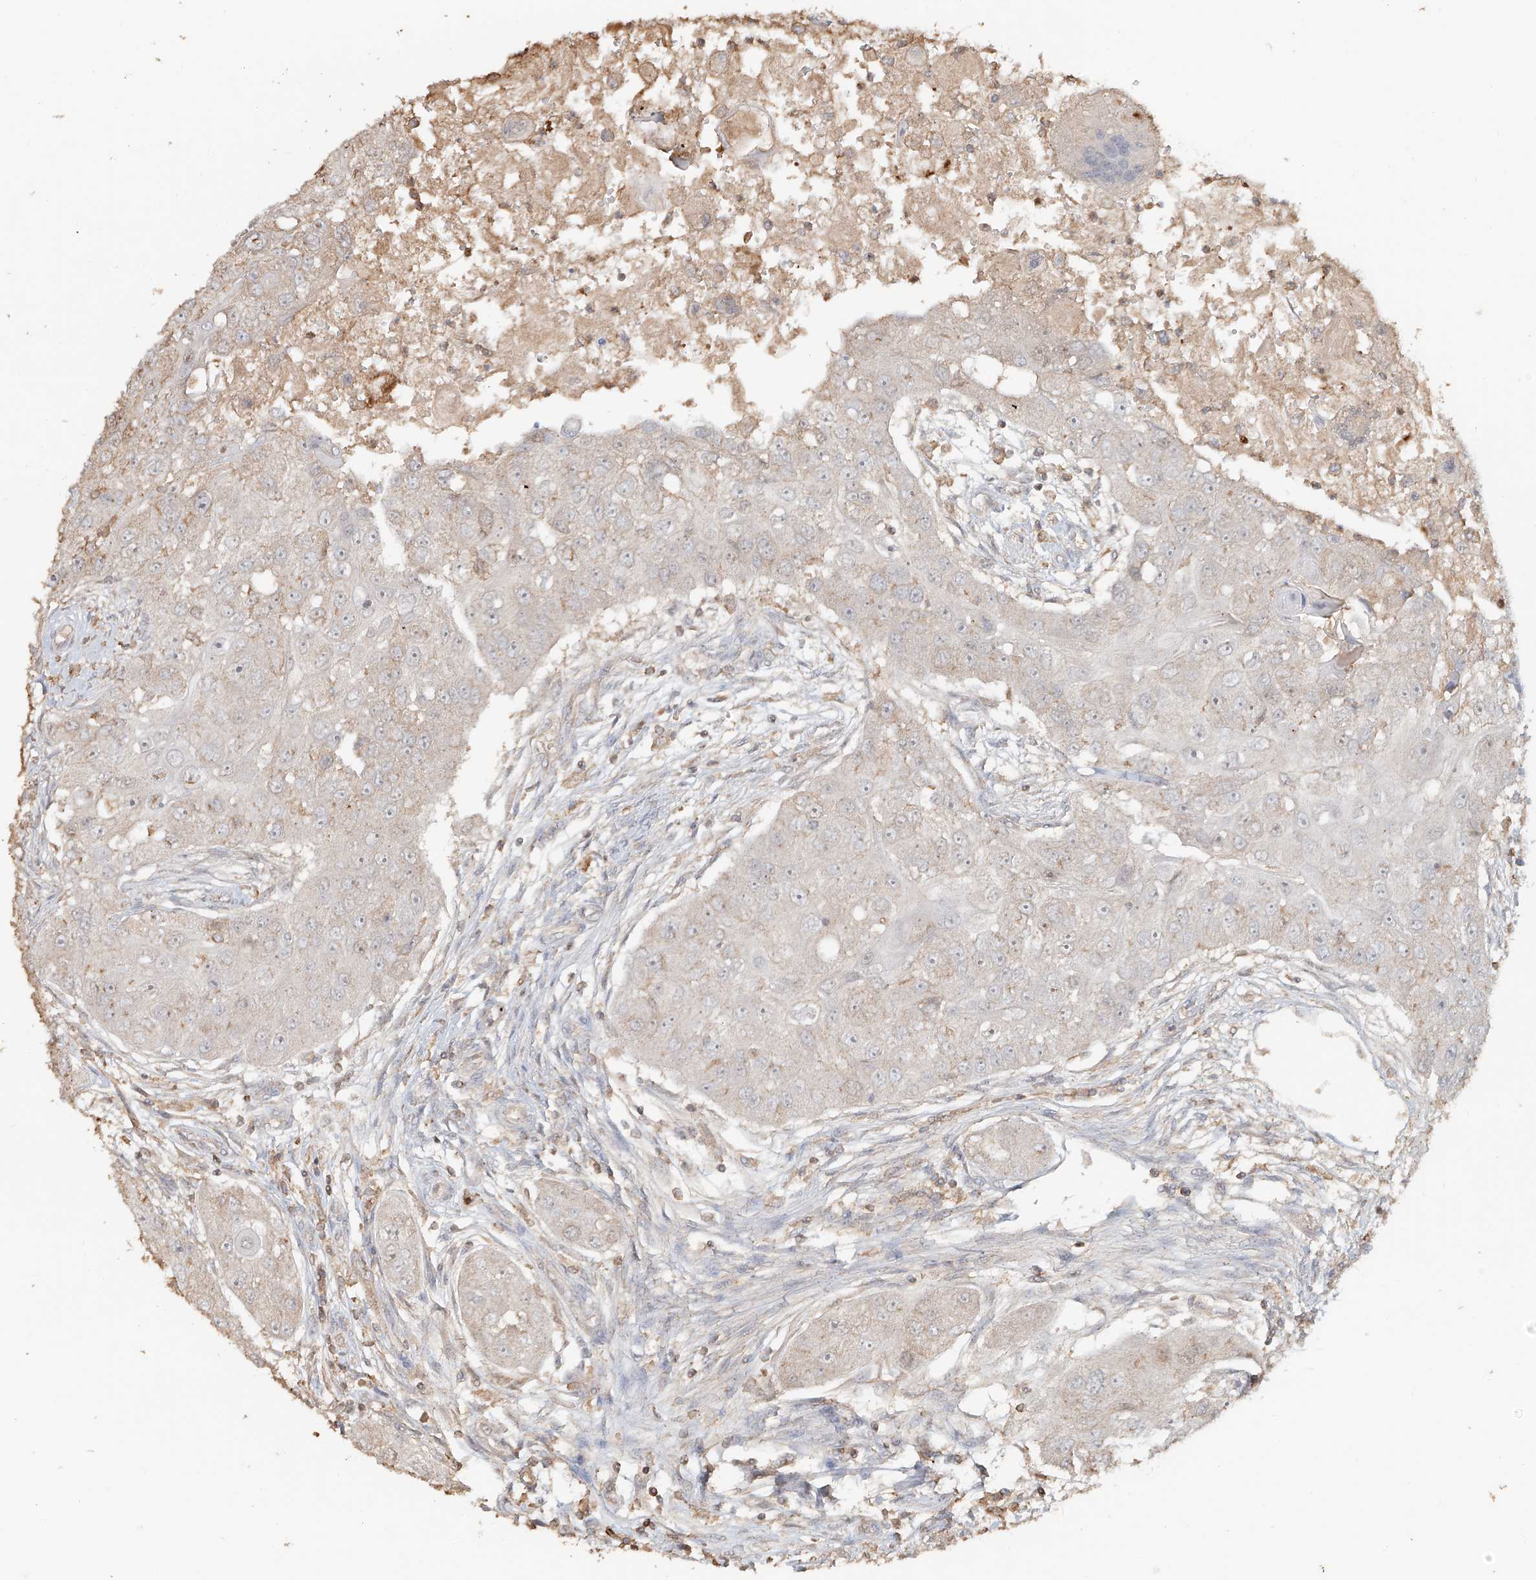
{"staining": {"intensity": "negative", "quantity": "none", "location": "none"}, "tissue": "head and neck cancer", "cell_type": "Tumor cells", "image_type": "cancer", "snomed": [{"axis": "morphology", "description": "Normal tissue, NOS"}, {"axis": "morphology", "description": "Squamous cell carcinoma, NOS"}, {"axis": "topography", "description": "Skeletal muscle"}, {"axis": "topography", "description": "Head-Neck"}], "caption": "An image of head and neck cancer (squamous cell carcinoma) stained for a protein reveals no brown staining in tumor cells.", "gene": "NPHS1", "patient": {"sex": "male", "age": 51}}